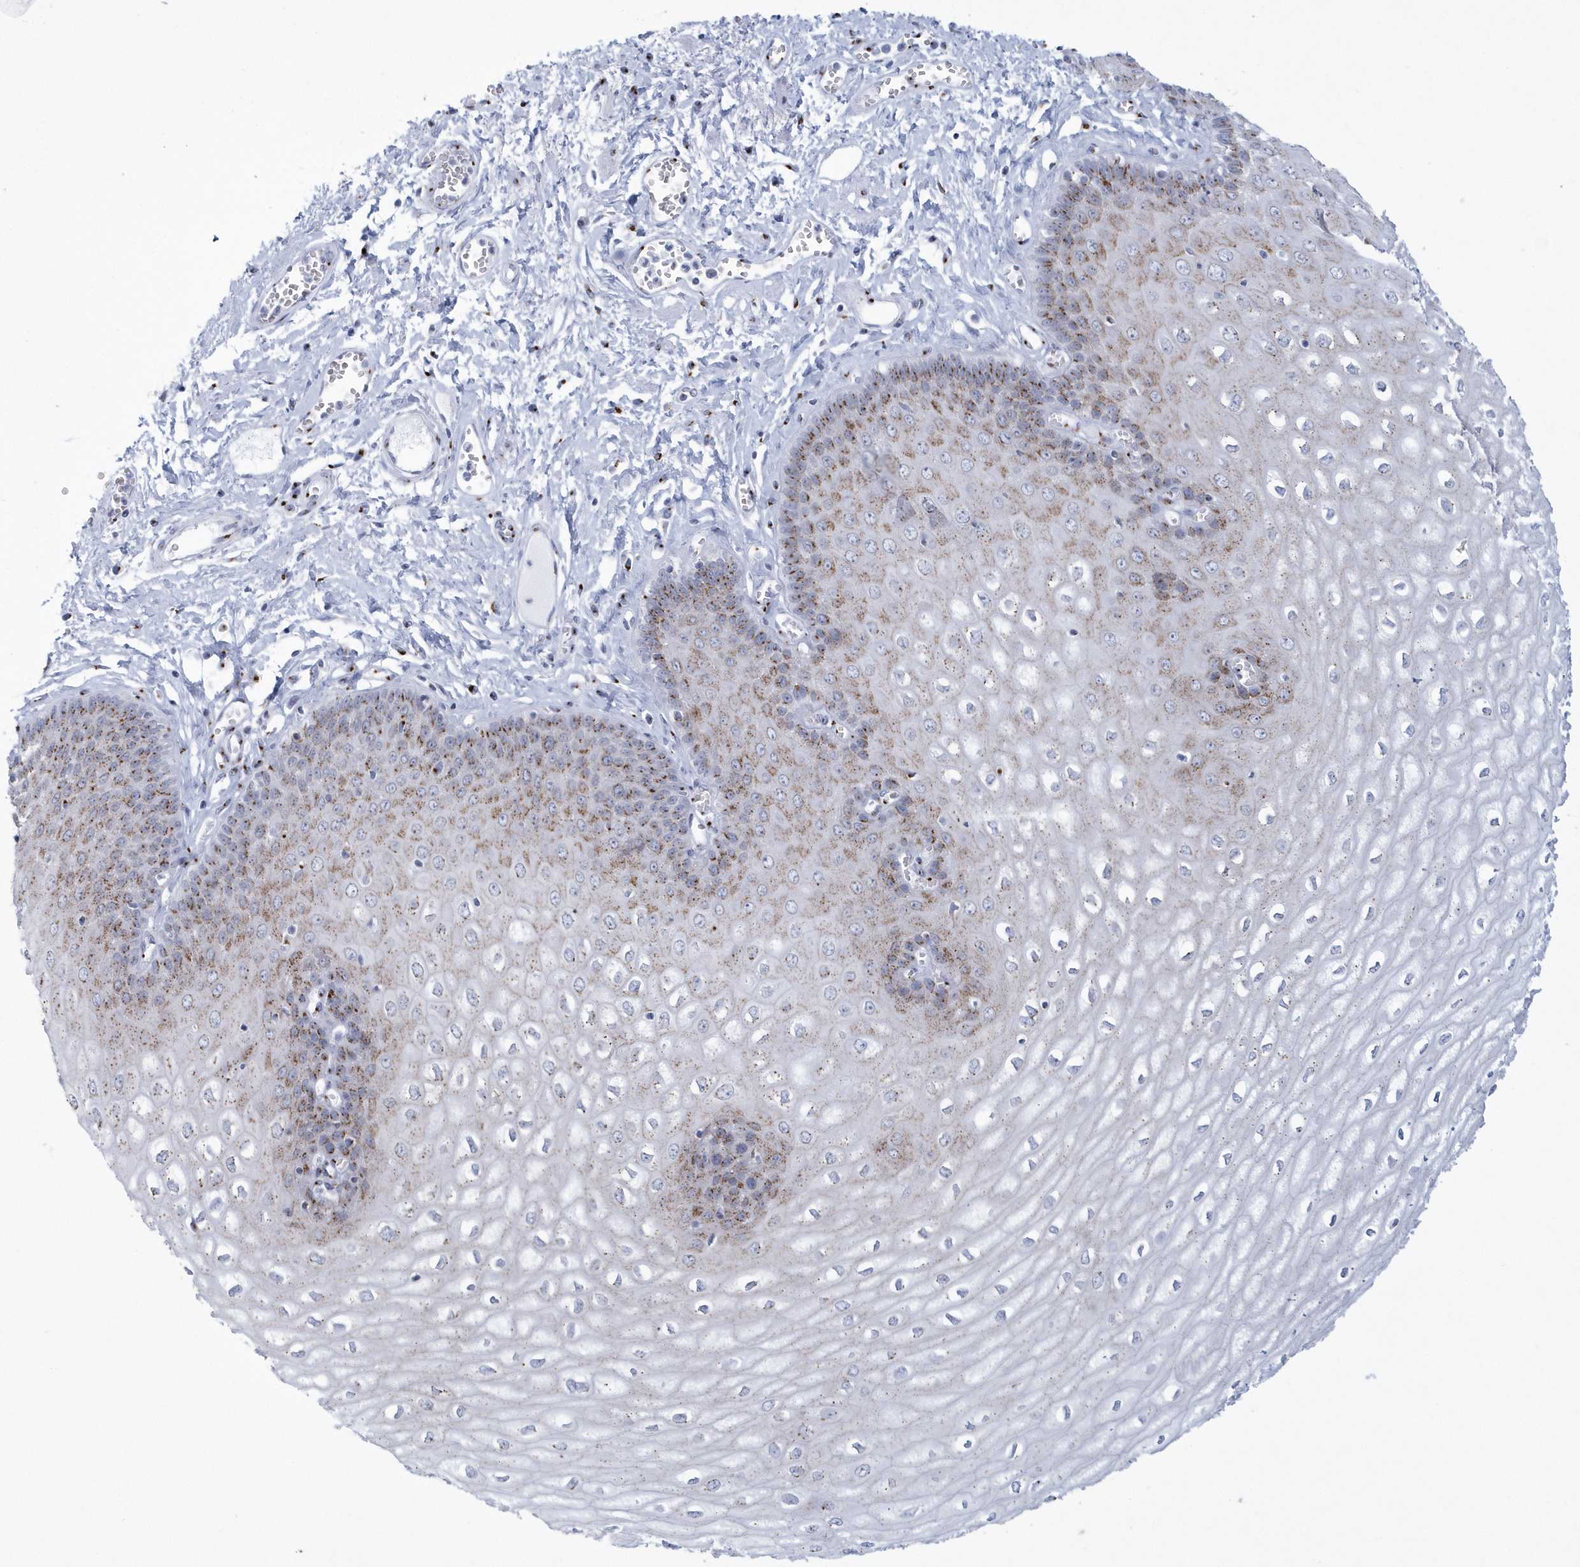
{"staining": {"intensity": "moderate", "quantity": ">75%", "location": "cytoplasmic/membranous"}, "tissue": "esophagus", "cell_type": "Squamous epithelial cells", "image_type": "normal", "snomed": [{"axis": "morphology", "description": "Normal tissue, NOS"}, {"axis": "topography", "description": "Esophagus"}], "caption": "Human esophagus stained for a protein (brown) demonstrates moderate cytoplasmic/membranous positive staining in about >75% of squamous epithelial cells.", "gene": "SLX9", "patient": {"sex": "male", "age": 60}}